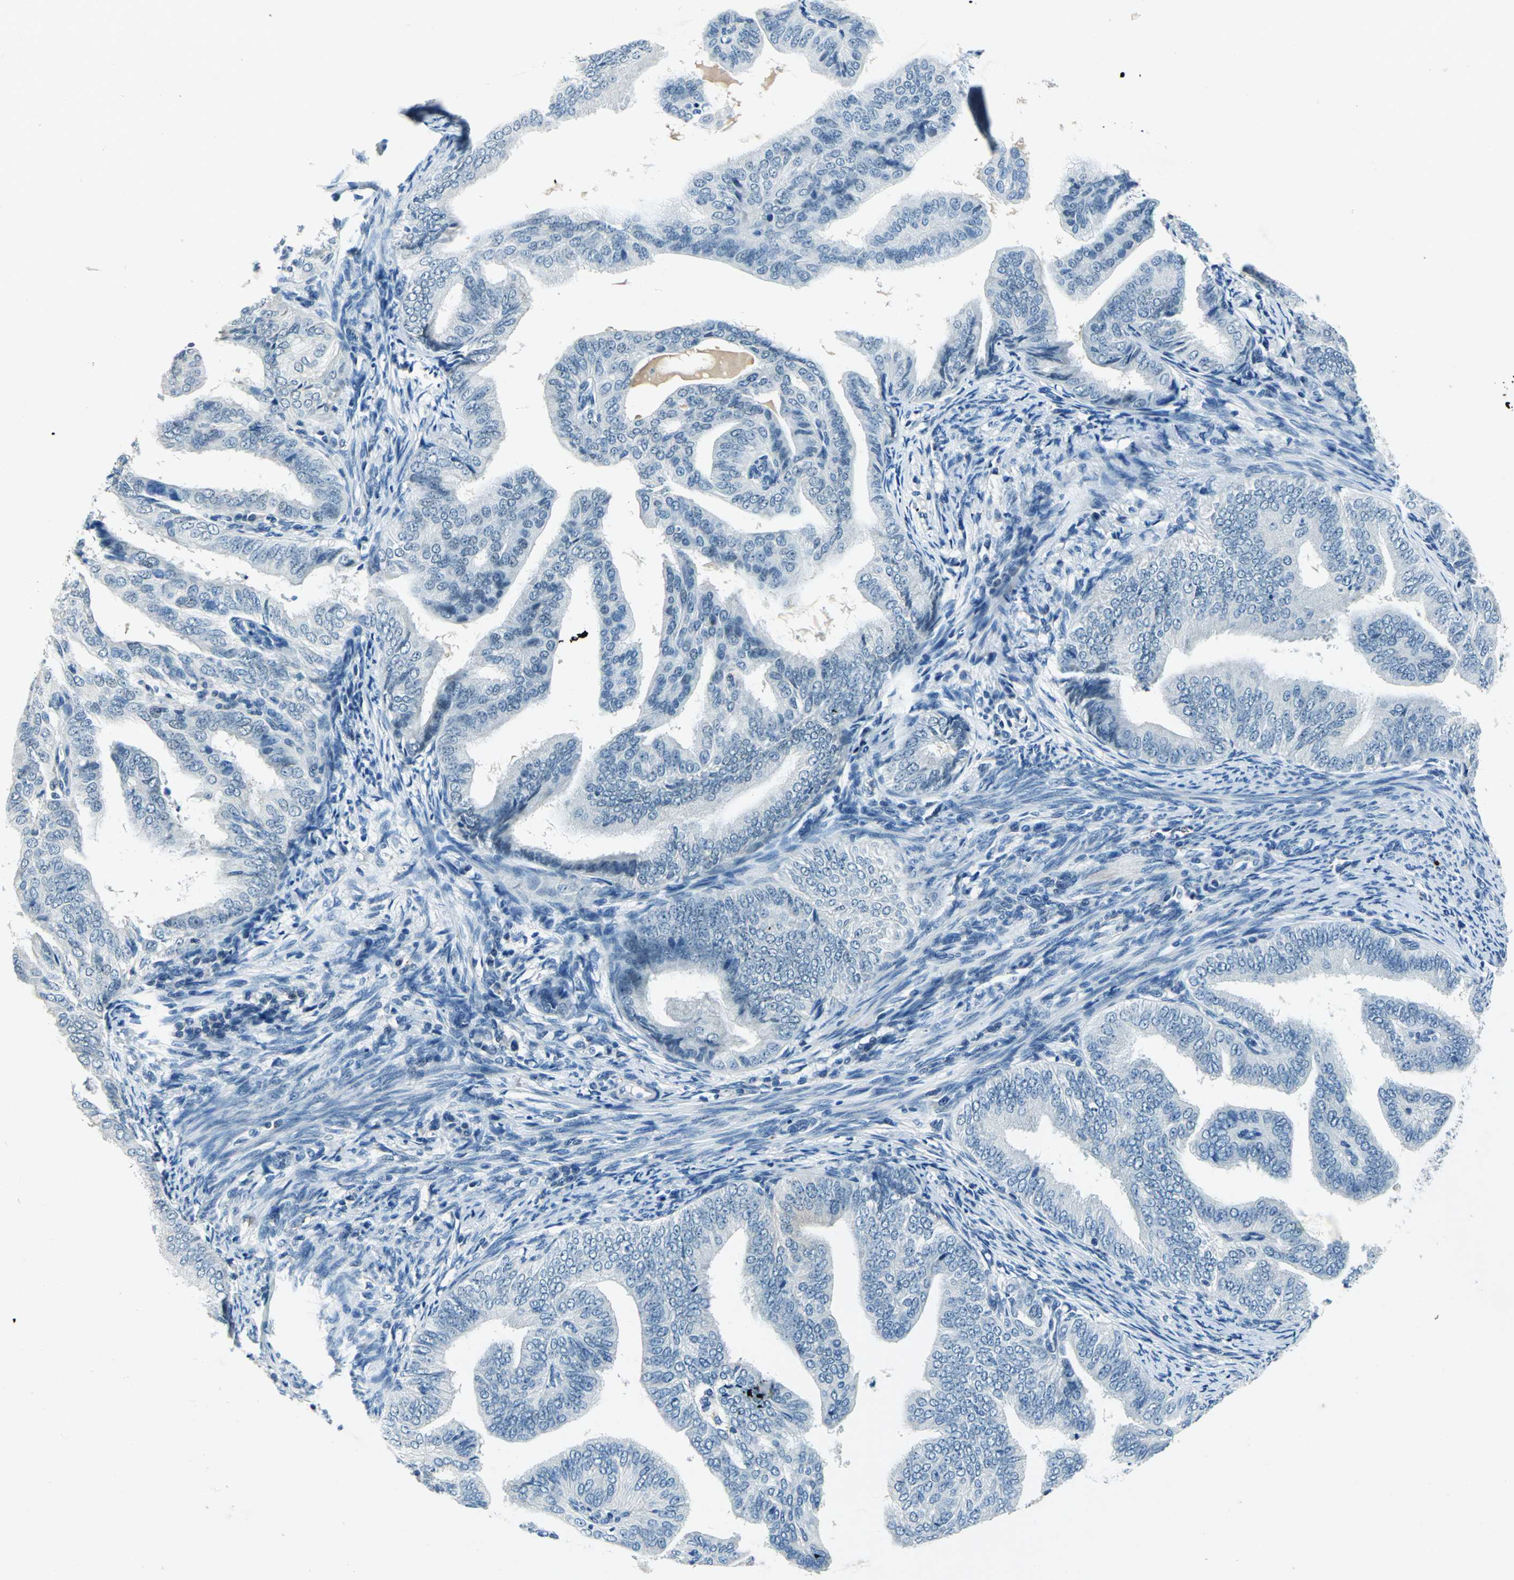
{"staining": {"intensity": "negative", "quantity": "none", "location": "none"}, "tissue": "endometrial cancer", "cell_type": "Tumor cells", "image_type": "cancer", "snomed": [{"axis": "morphology", "description": "Adenocarcinoma, NOS"}, {"axis": "topography", "description": "Endometrium"}], "caption": "Immunohistochemical staining of endometrial cancer (adenocarcinoma) demonstrates no significant staining in tumor cells.", "gene": "RAD17", "patient": {"sex": "female", "age": 58}}